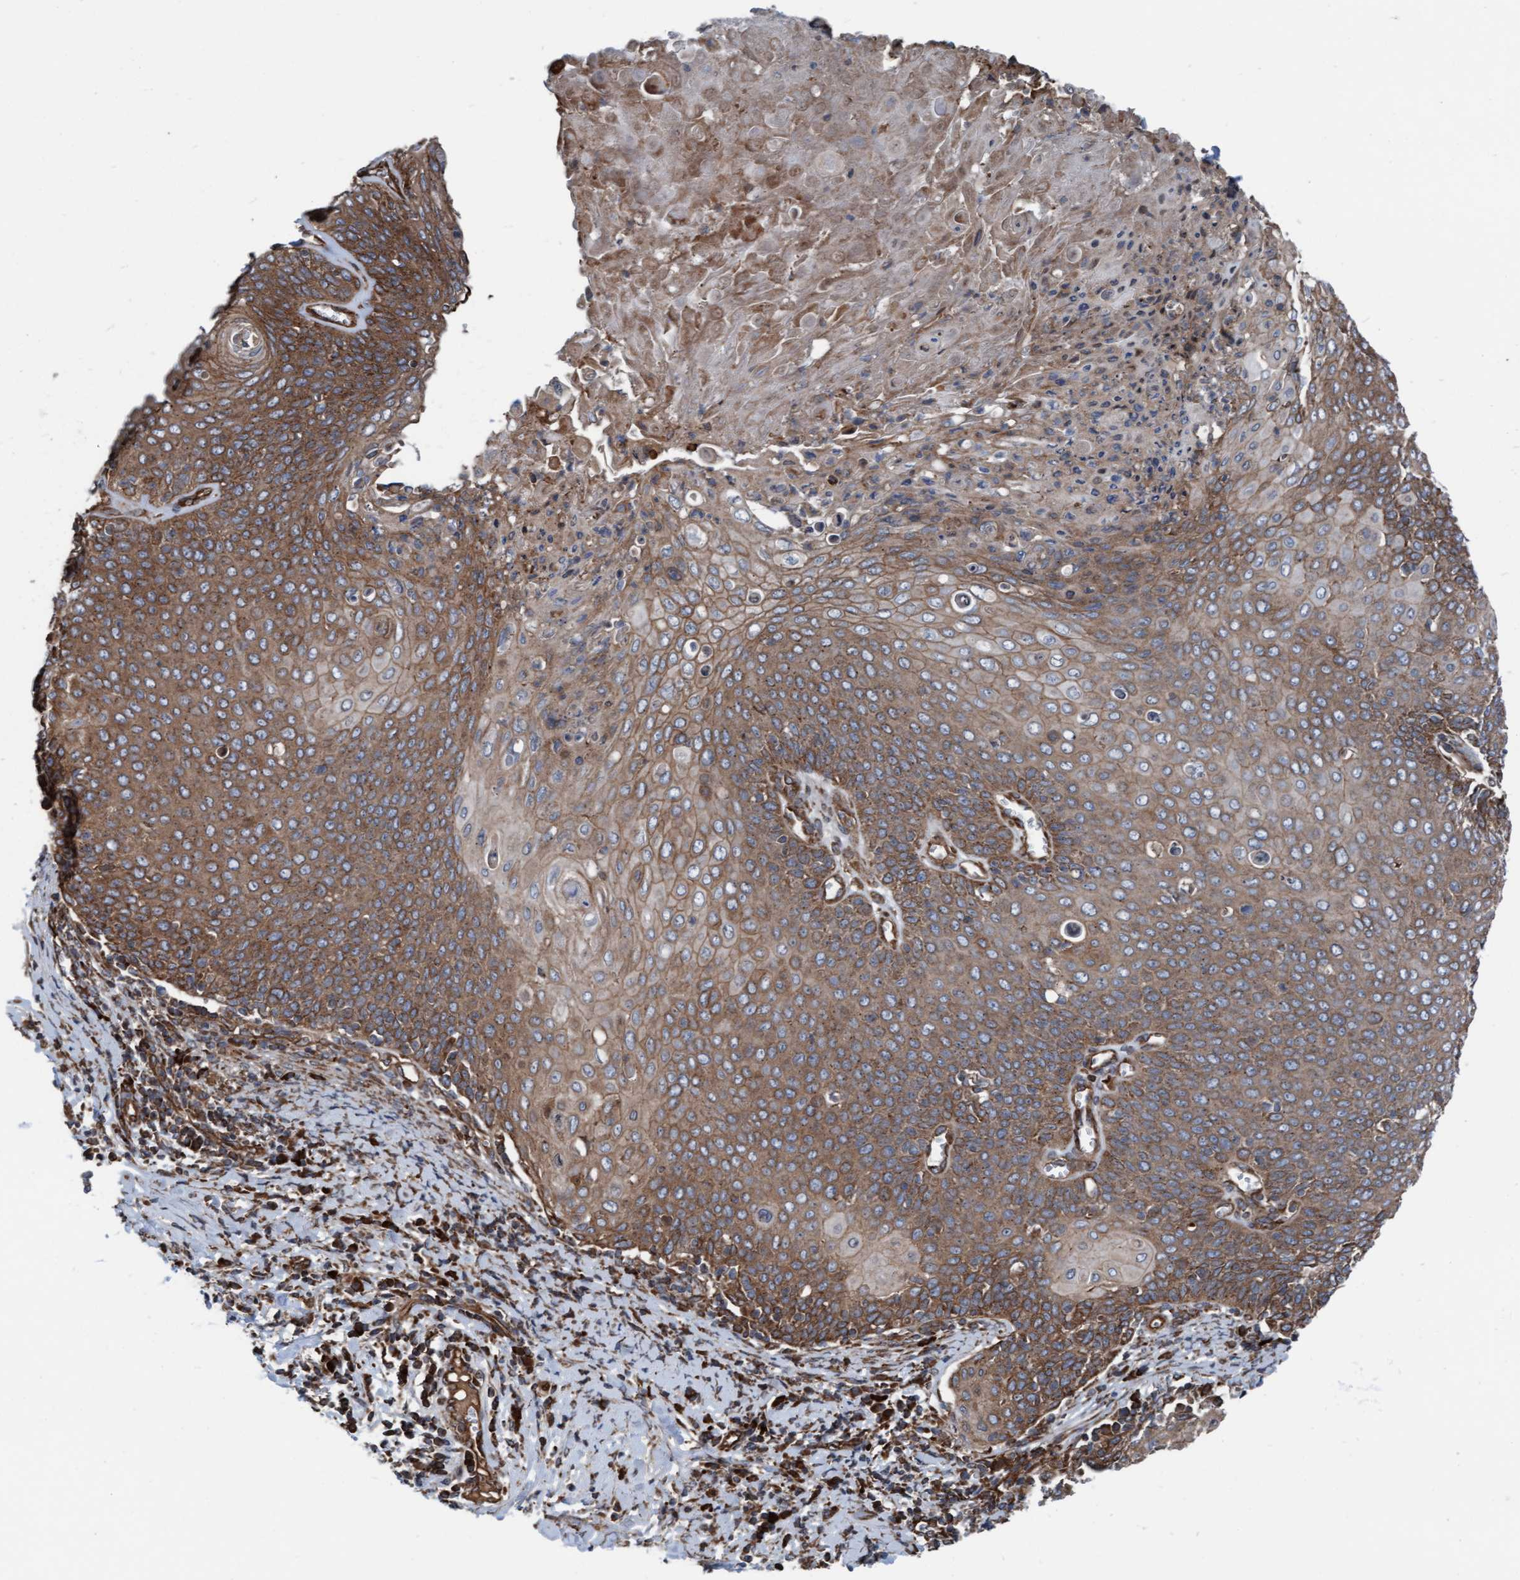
{"staining": {"intensity": "moderate", "quantity": ">75%", "location": "cytoplasmic/membranous"}, "tissue": "cervical cancer", "cell_type": "Tumor cells", "image_type": "cancer", "snomed": [{"axis": "morphology", "description": "Squamous cell carcinoma, NOS"}, {"axis": "topography", "description": "Cervix"}], "caption": "Immunohistochemical staining of squamous cell carcinoma (cervical) shows medium levels of moderate cytoplasmic/membranous staining in about >75% of tumor cells. (DAB (3,3'-diaminobenzidine) IHC, brown staining for protein, blue staining for nuclei).", "gene": "RAP1GAP2", "patient": {"sex": "female", "age": 39}}